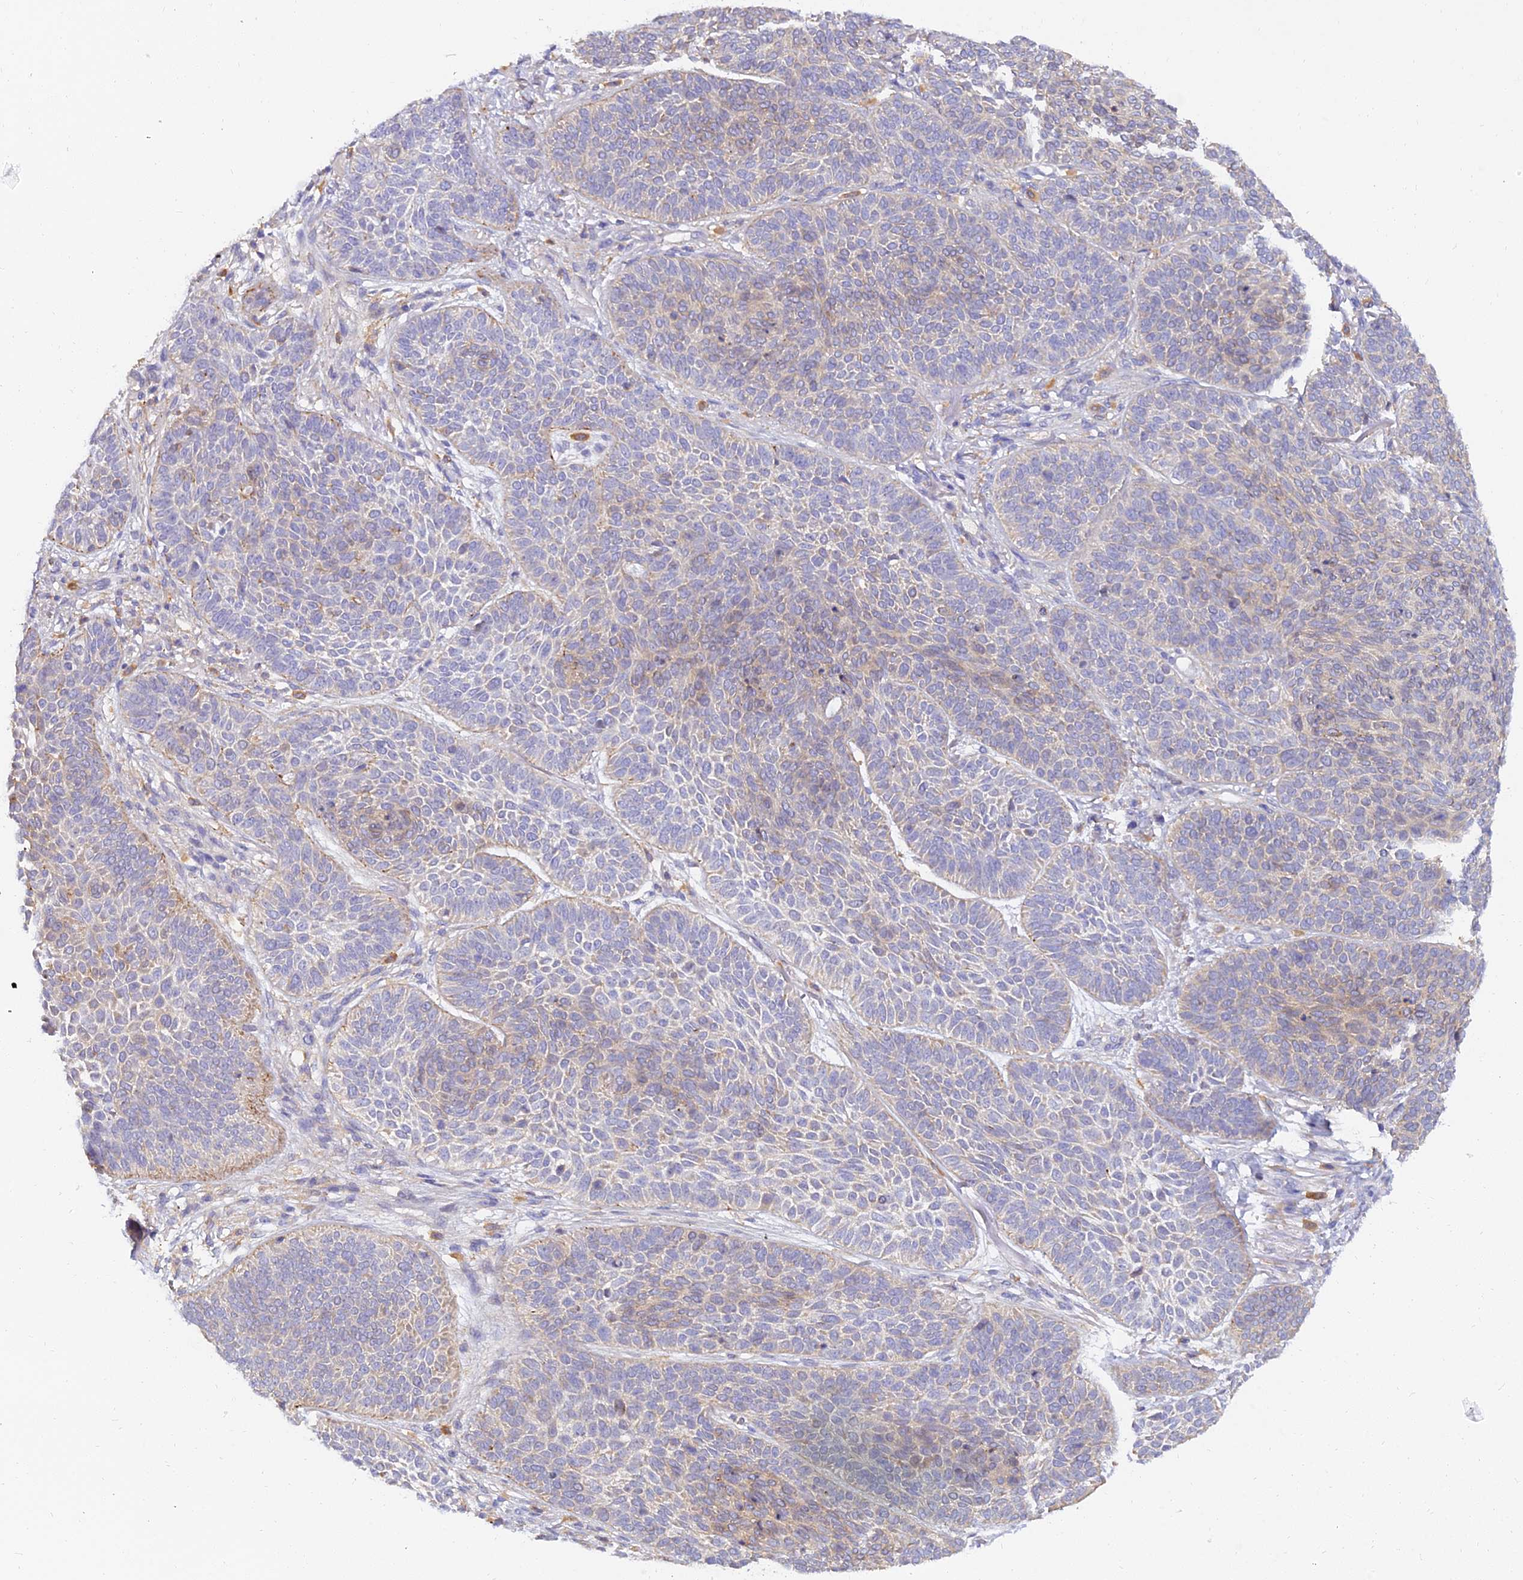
{"staining": {"intensity": "weak", "quantity": "25%-75%", "location": "cytoplasmic/membranous"}, "tissue": "skin cancer", "cell_type": "Tumor cells", "image_type": "cancer", "snomed": [{"axis": "morphology", "description": "Basal cell carcinoma"}, {"axis": "topography", "description": "Skin"}], "caption": "Immunohistochemistry of skin basal cell carcinoma shows low levels of weak cytoplasmic/membranous positivity in about 25%-75% of tumor cells.", "gene": "ARL8B", "patient": {"sex": "male", "age": 85}}